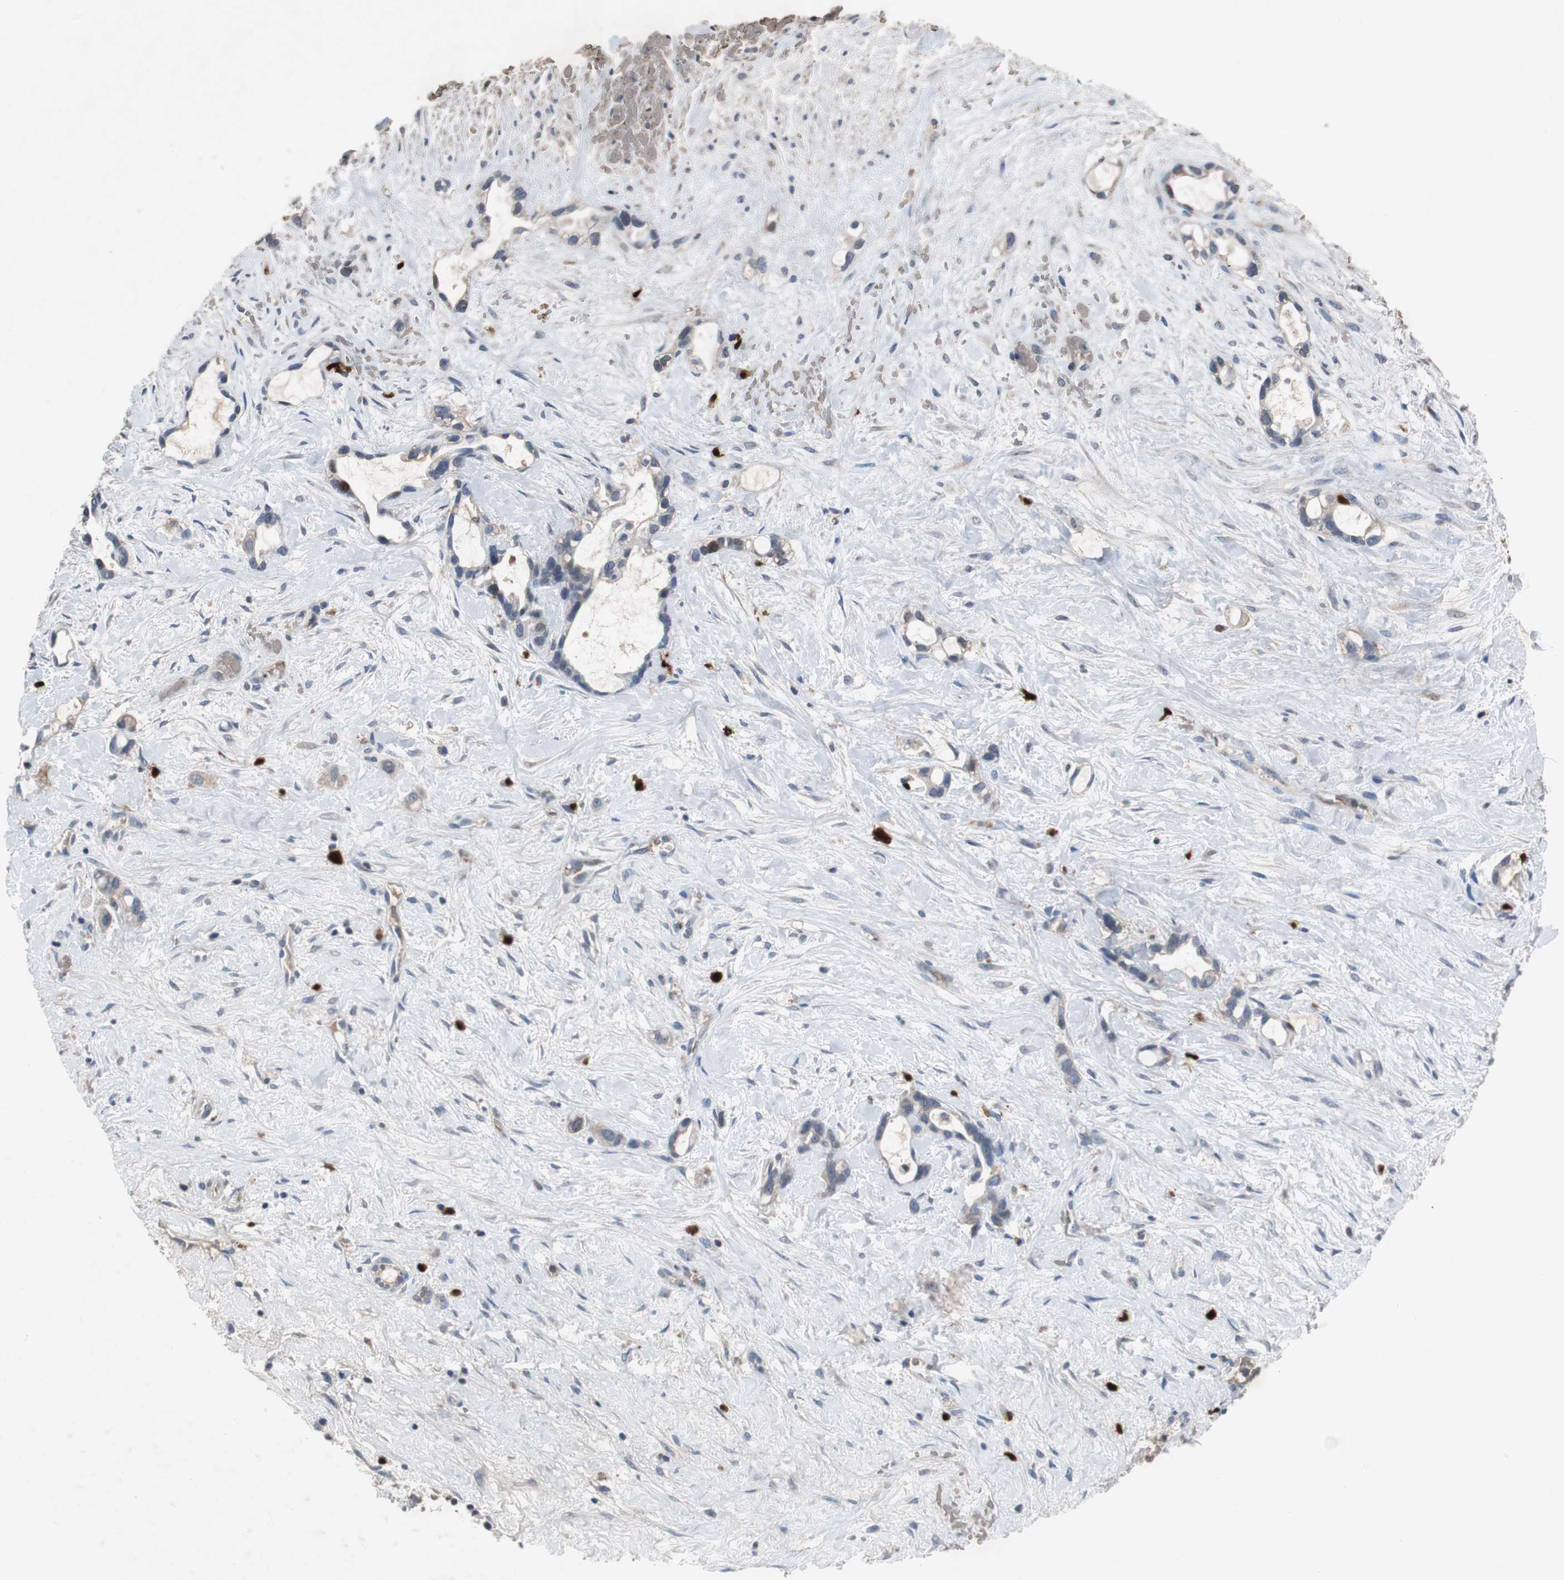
{"staining": {"intensity": "negative", "quantity": "none", "location": "none"}, "tissue": "liver cancer", "cell_type": "Tumor cells", "image_type": "cancer", "snomed": [{"axis": "morphology", "description": "Cholangiocarcinoma"}, {"axis": "topography", "description": "Liver"}], "caption": "Immunohistochemistry of human cholangiocarcinoma (liver) reveals no positivity in tumor cells. Nuclei are stained in blue.", "gene": "CALB2", "patient": {"sex": "female", "age": 65}}